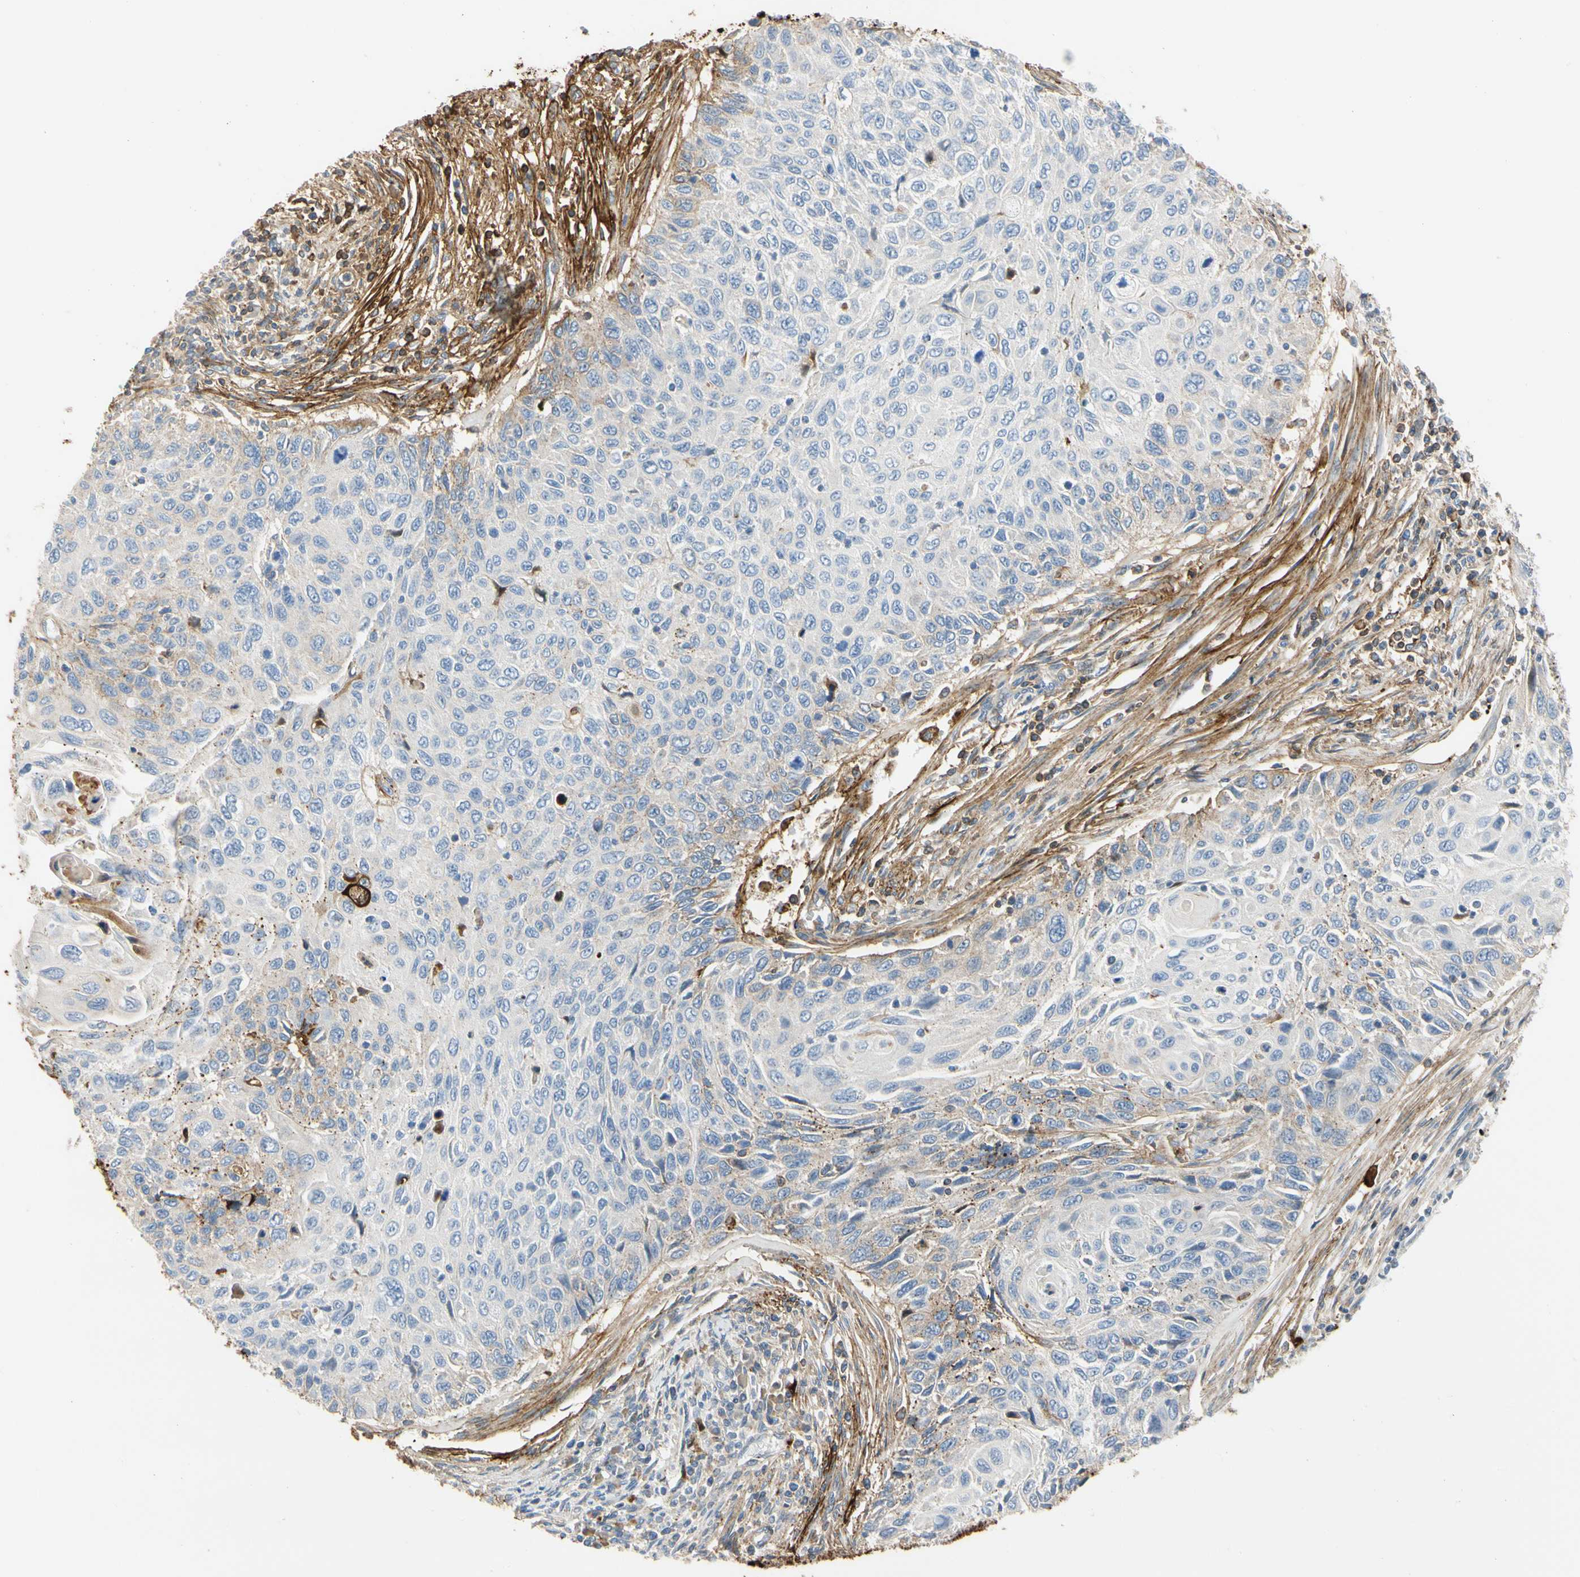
{"staining": {"intensity": "negative", "quantity": "none", "location": "none"}, "tissue": "cervical cancer", "cell_type": "Tumor cells", "image_type": "cancer", "snomed": [{"axis": "morphology", "description": "Squamous cell carcinoma, NOS"}, {"axis": "topography", "description": "Cervix"}], "caption": "The immunohistochemistry histopathology image has no significant staining in tumor cells of squamous cell carcinoma (cervical) tissue.", "gene": "FGB", "patient": {"sex": "female", "age": 70}}